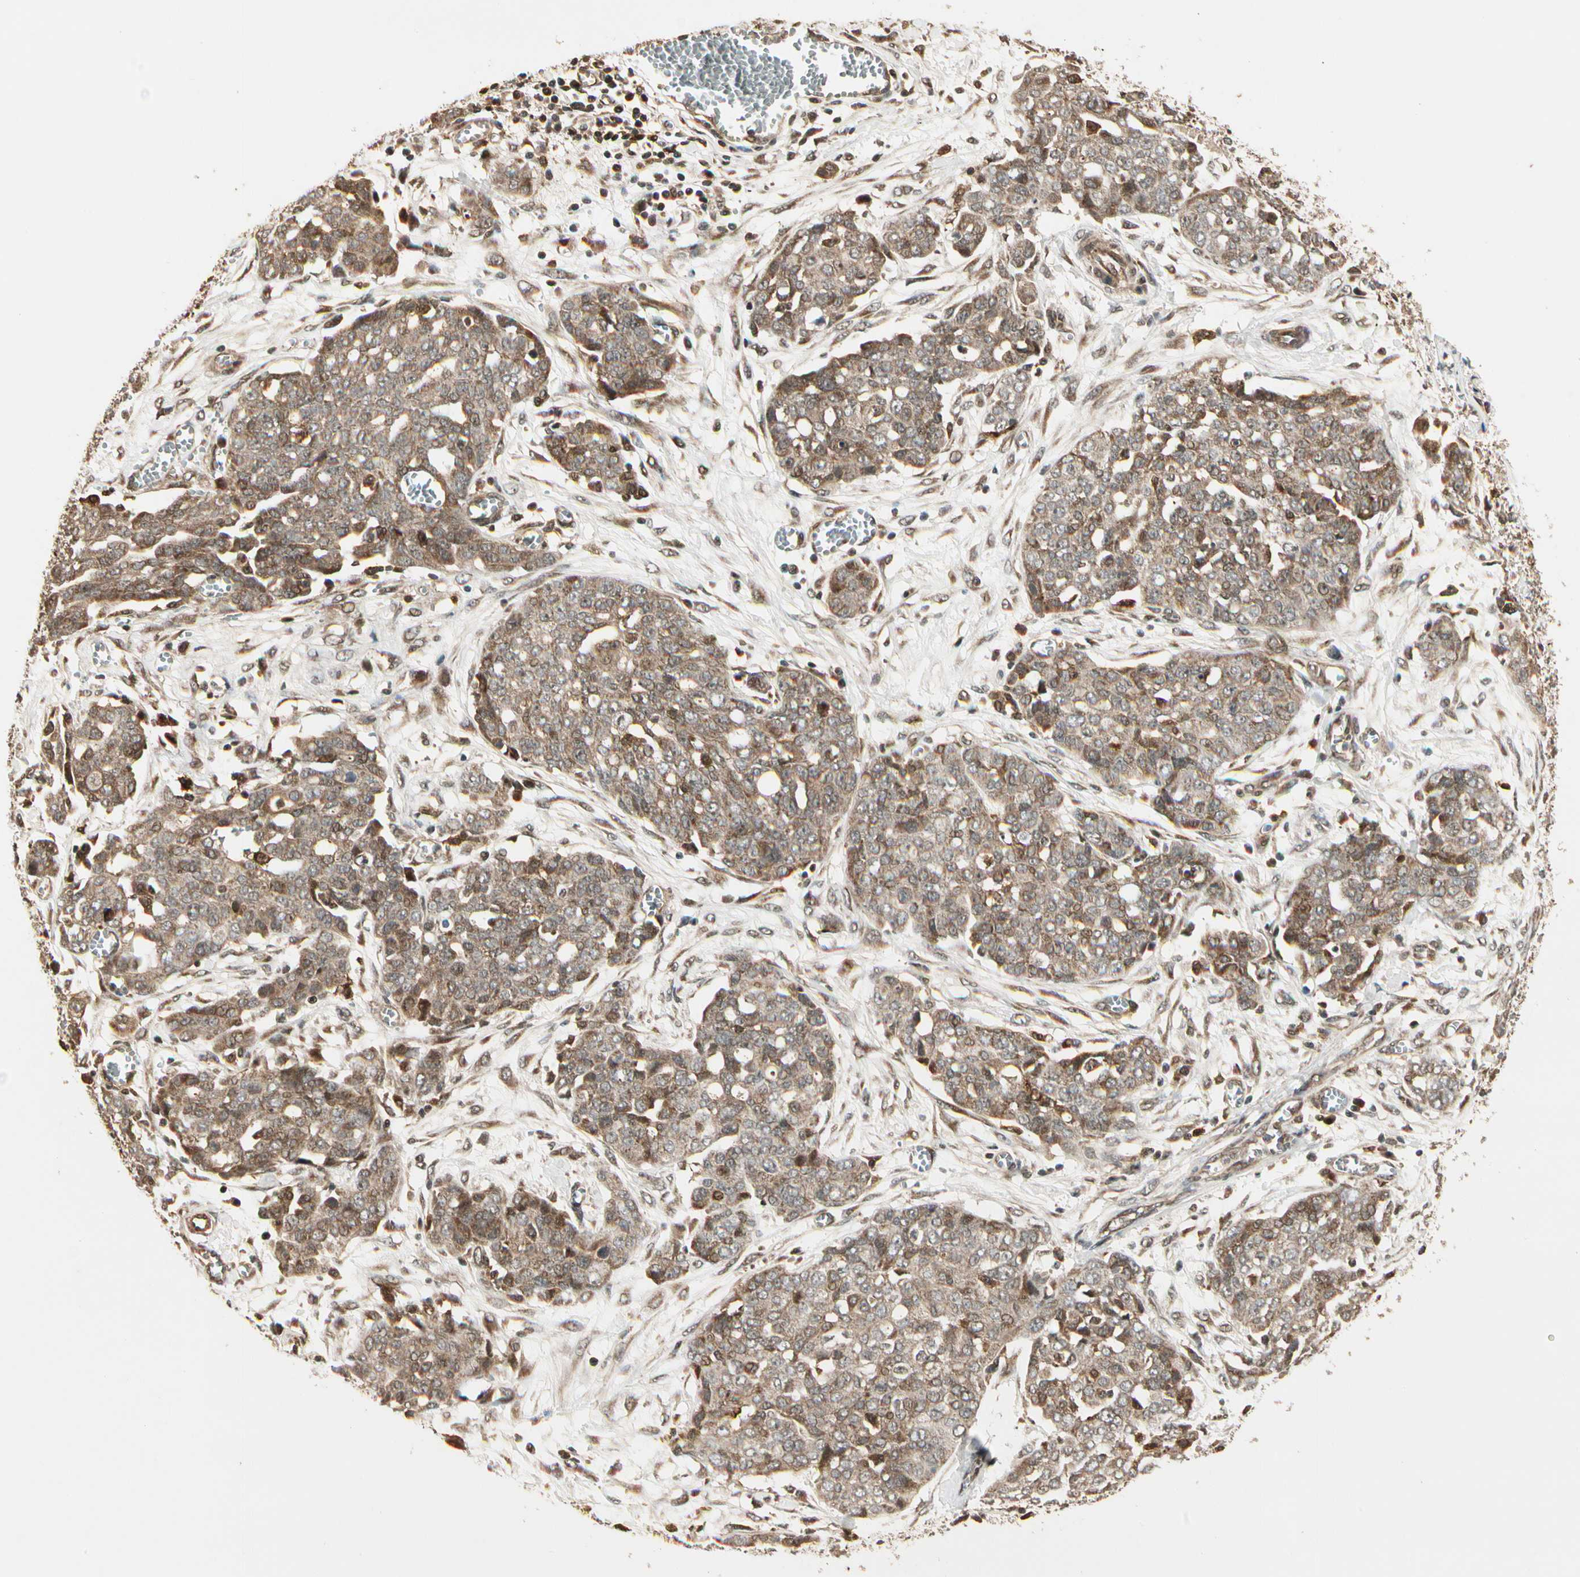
{"staining": {"intensity": "moderate", "quantity": ">75%", "location": "cytoplasmic/membranous"}, "tissue": "ovarian cancer", "cell_type": "Tumor cells", "image_type": "cancer", "snomed": [{"axis": "morphology", "description": "Cystadenocarcinoma, serous, NOS"}, {"axis": "topography", "description": "Soft tissue"}, {"axis": "topography", "description": "Ovary"}], "caption": "This histopathology image exhibits IHC staining of ovarian serous cystadenocarcinoma, with medium moderate cytoplasmic/membranous staining in about >75% of tumor cells.", "gene": "GLUL", "patient": {"sex": "female", "age": 57}}